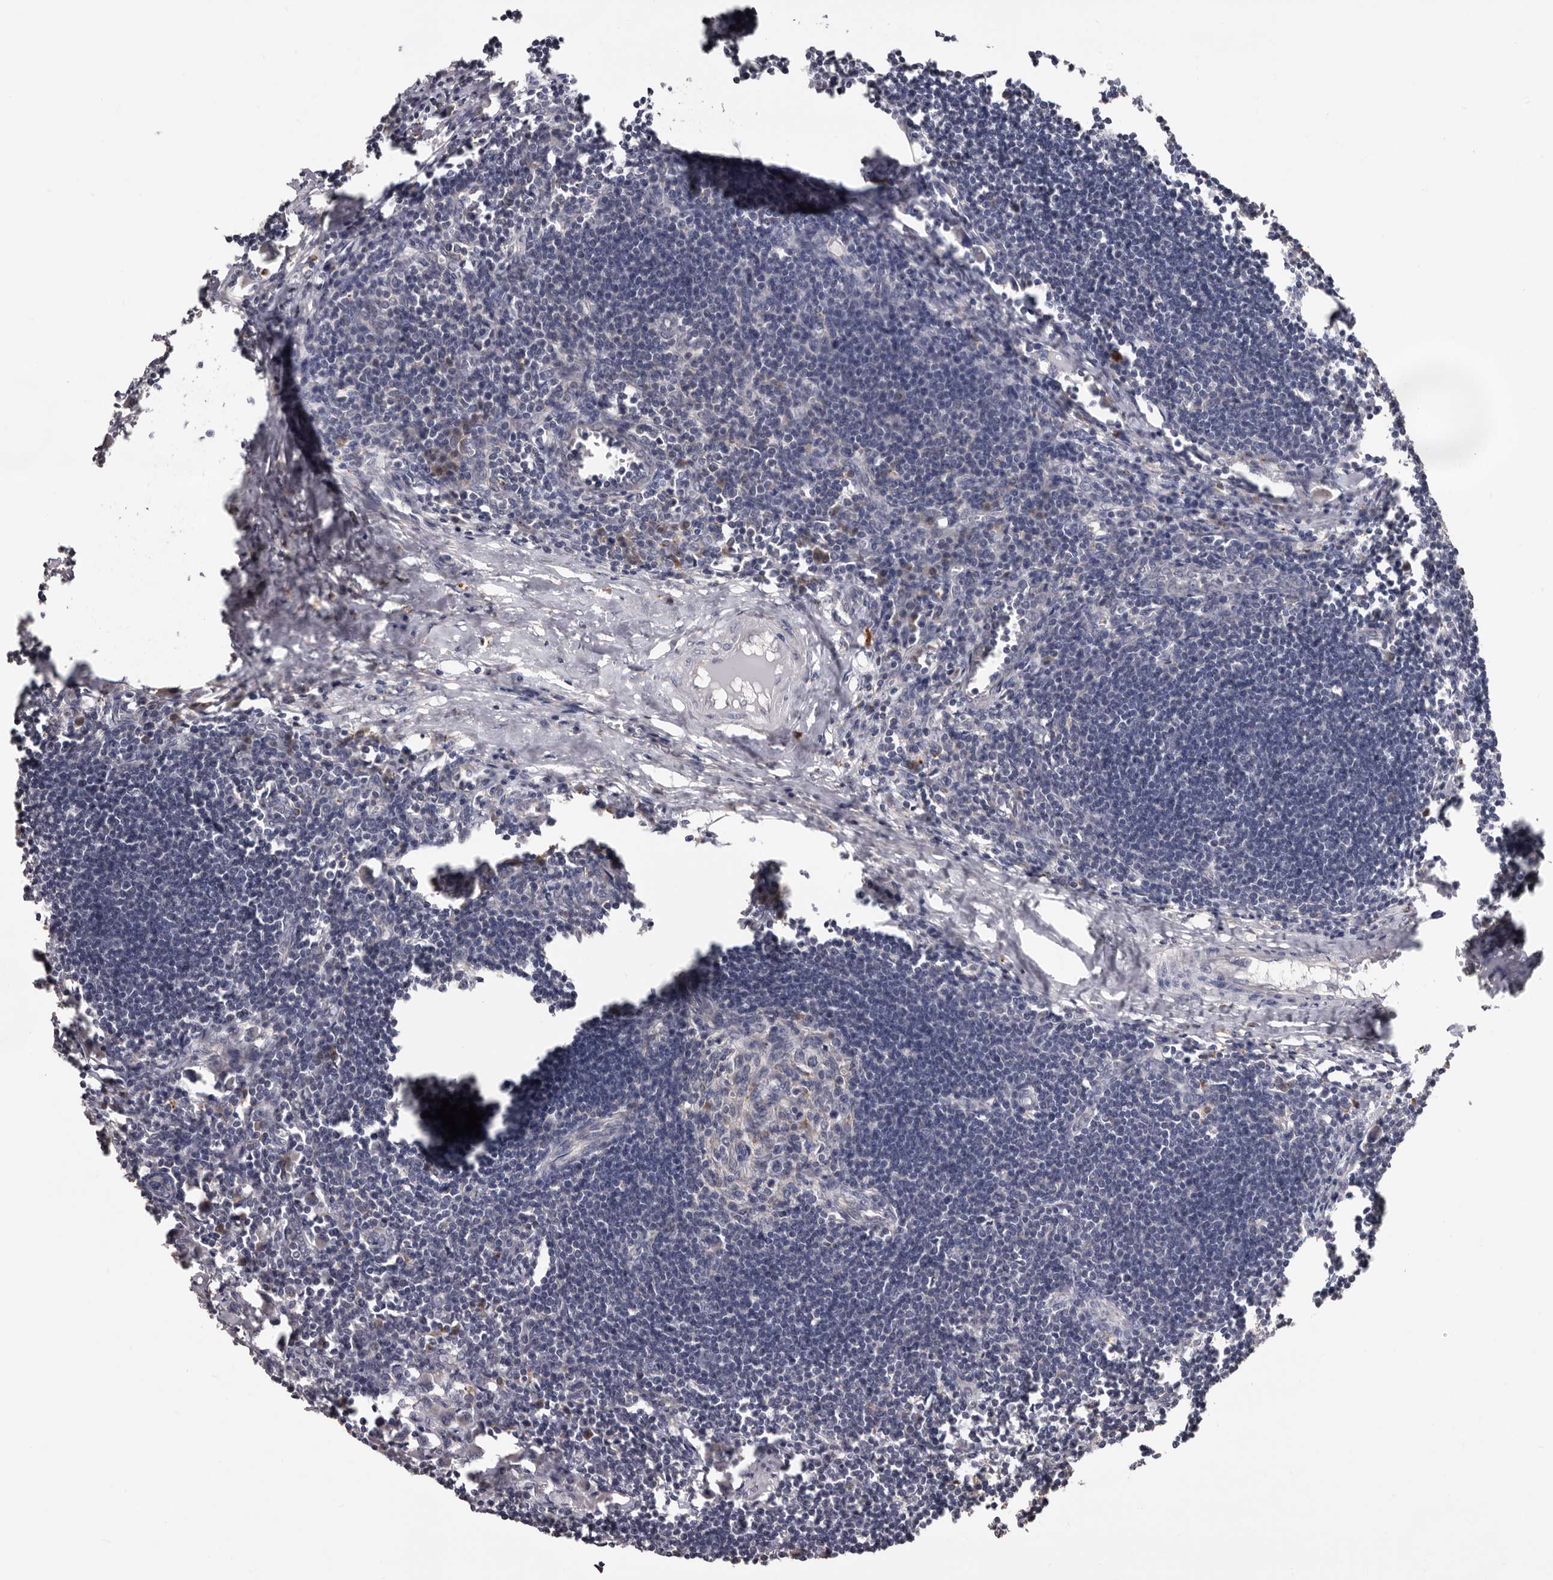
{"staining": {"intensity": "negative", "quantity": "none", "location": "none"}, "tissue": "lymph node", "cell_type": "Germinal center cells", "image_type": "normal", "snomed": [{"axis": "morphology", "description": "Normal tissue, NOS"}, {"axis": "morphology", "description": "Malignant melanoma, Metastatic site"}, {"axis": "topography", "description": "Lymph node"}], "caption": "Immunohistochemistry (IHC) of unremarkable lymph node displays no expression in germinal center cells.", "gene": "DAP", "patient": {"sex": "male", "age": 41}}